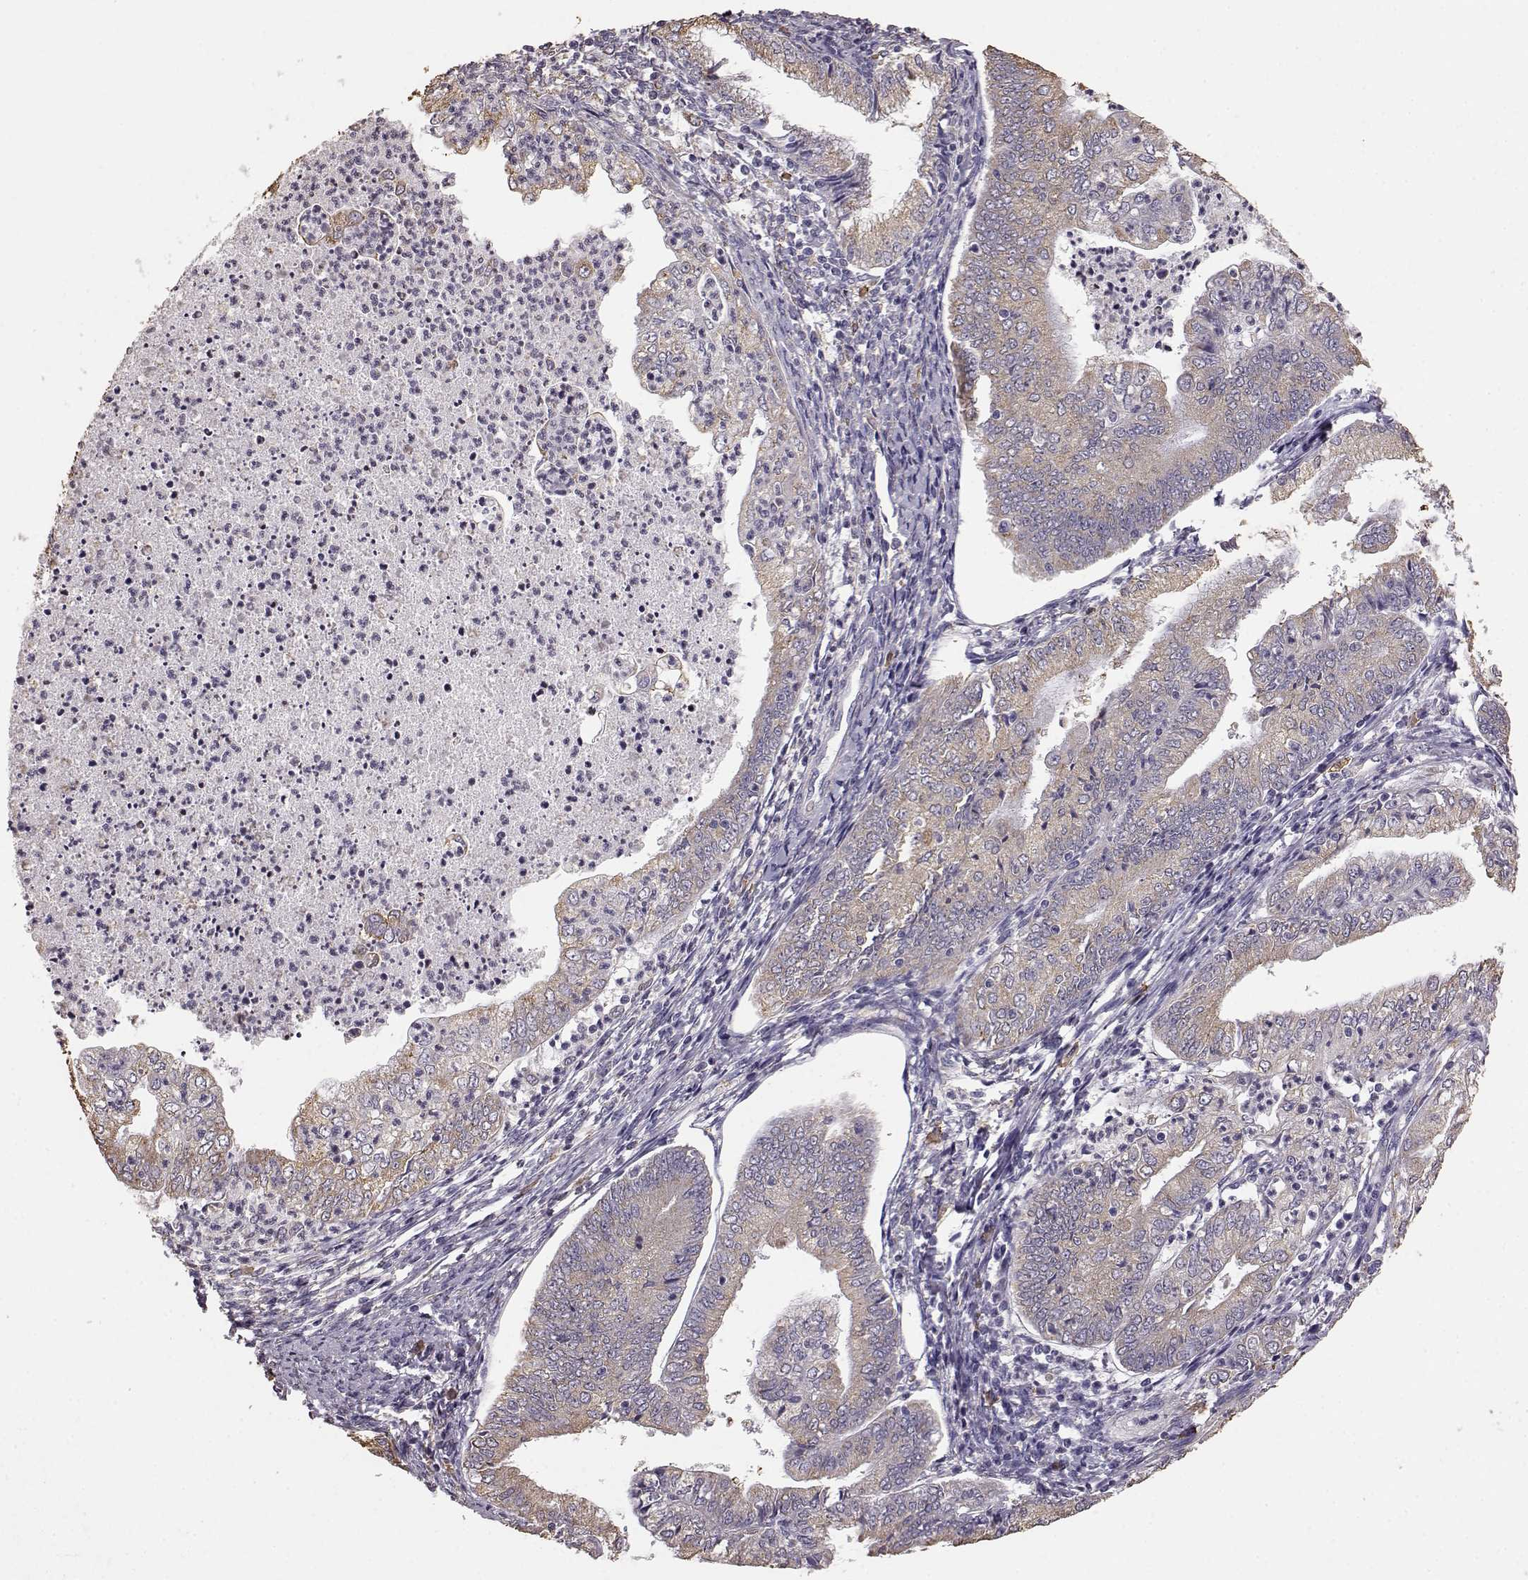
{"staining": {"intensity": "weak", "quantity": ">75%", "location": "cytoplasmic/membranous"}, "tissue": "endometrial cancer", "cell_type": "Tumor cells", "image_type": "cancer", "snomed": [{"axis": "morphology", "description": "Adenocarcinoma, NOS"}, {"axis": "topography", "description": "Endometrium"}], "caption": "Endometrial cancer tissue demonstrates weak cytoplasmic/membranous positivity in approximately >75% of tumor cells, visualized by immunohistochemistry.", "gene": "GABRG3", "patient": {"sex": "female", "age": 55}}